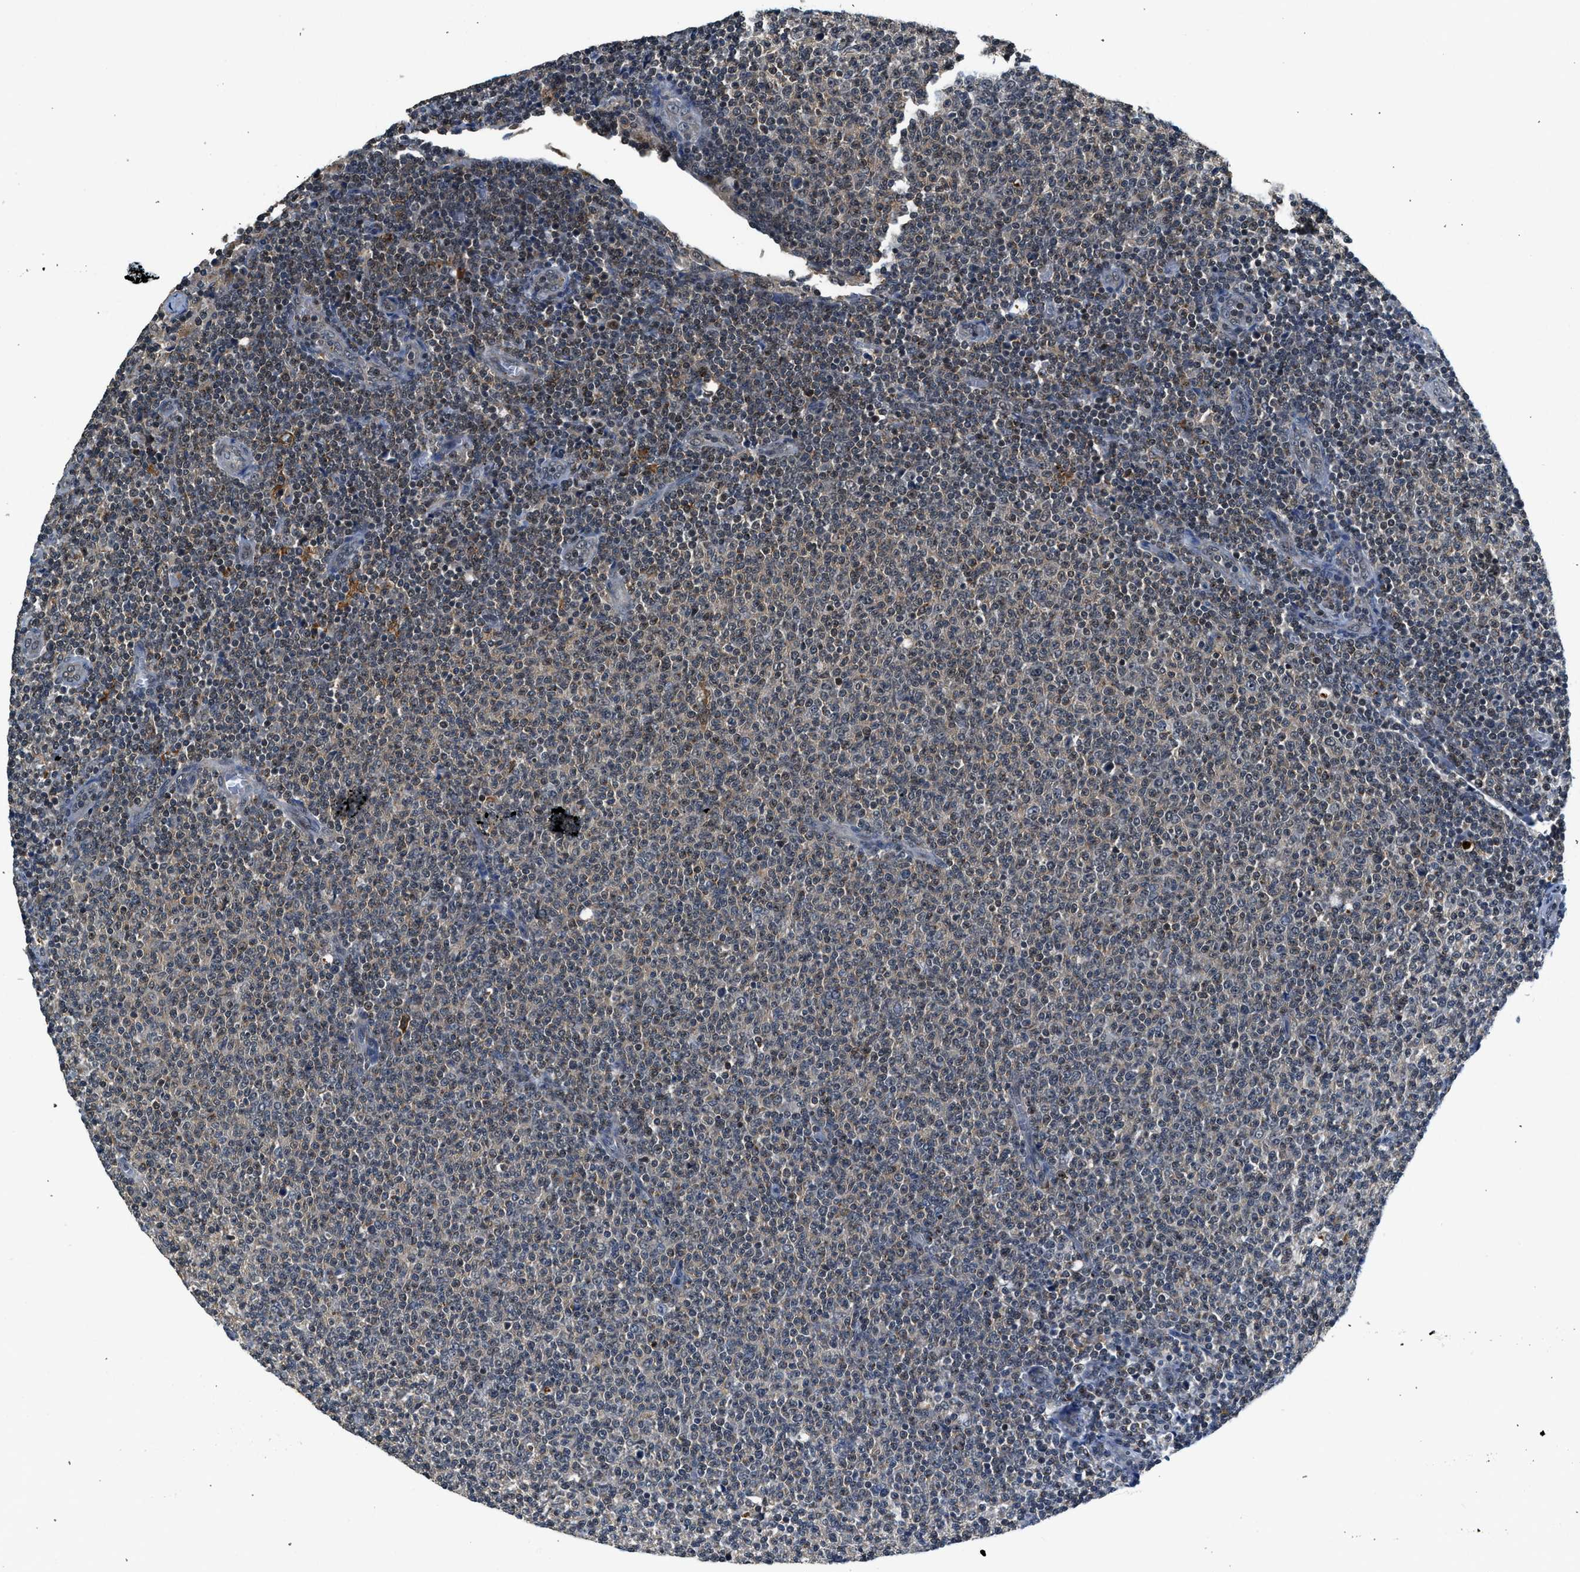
{"staining": {"intensity": "weak", "quantity": "25%-75%", "location": "nuclear"}, "tissue": "lymphoma", "cell_type": "Tumor cells", "image_type": "cancer", "snomed": [{"axis": "morphology", "description": "Malignant lymphoma, non-Hodgkin's type, Low grade"}, {"axis": "topography", "description": "Lymph node"}], "caption": "The image reveals staining of low-grade malignant lymphoma, non-Hodgkin's type, revealing weak nuclear protein expression (brown color) within tumor cells. The staining is performed using DAB brown chromogen to label protein expression. The nuclei are counter-stained blue using hematoxylin.", "gene": "SLC15A4", "patient": {"sex": "male", "age": 66}}